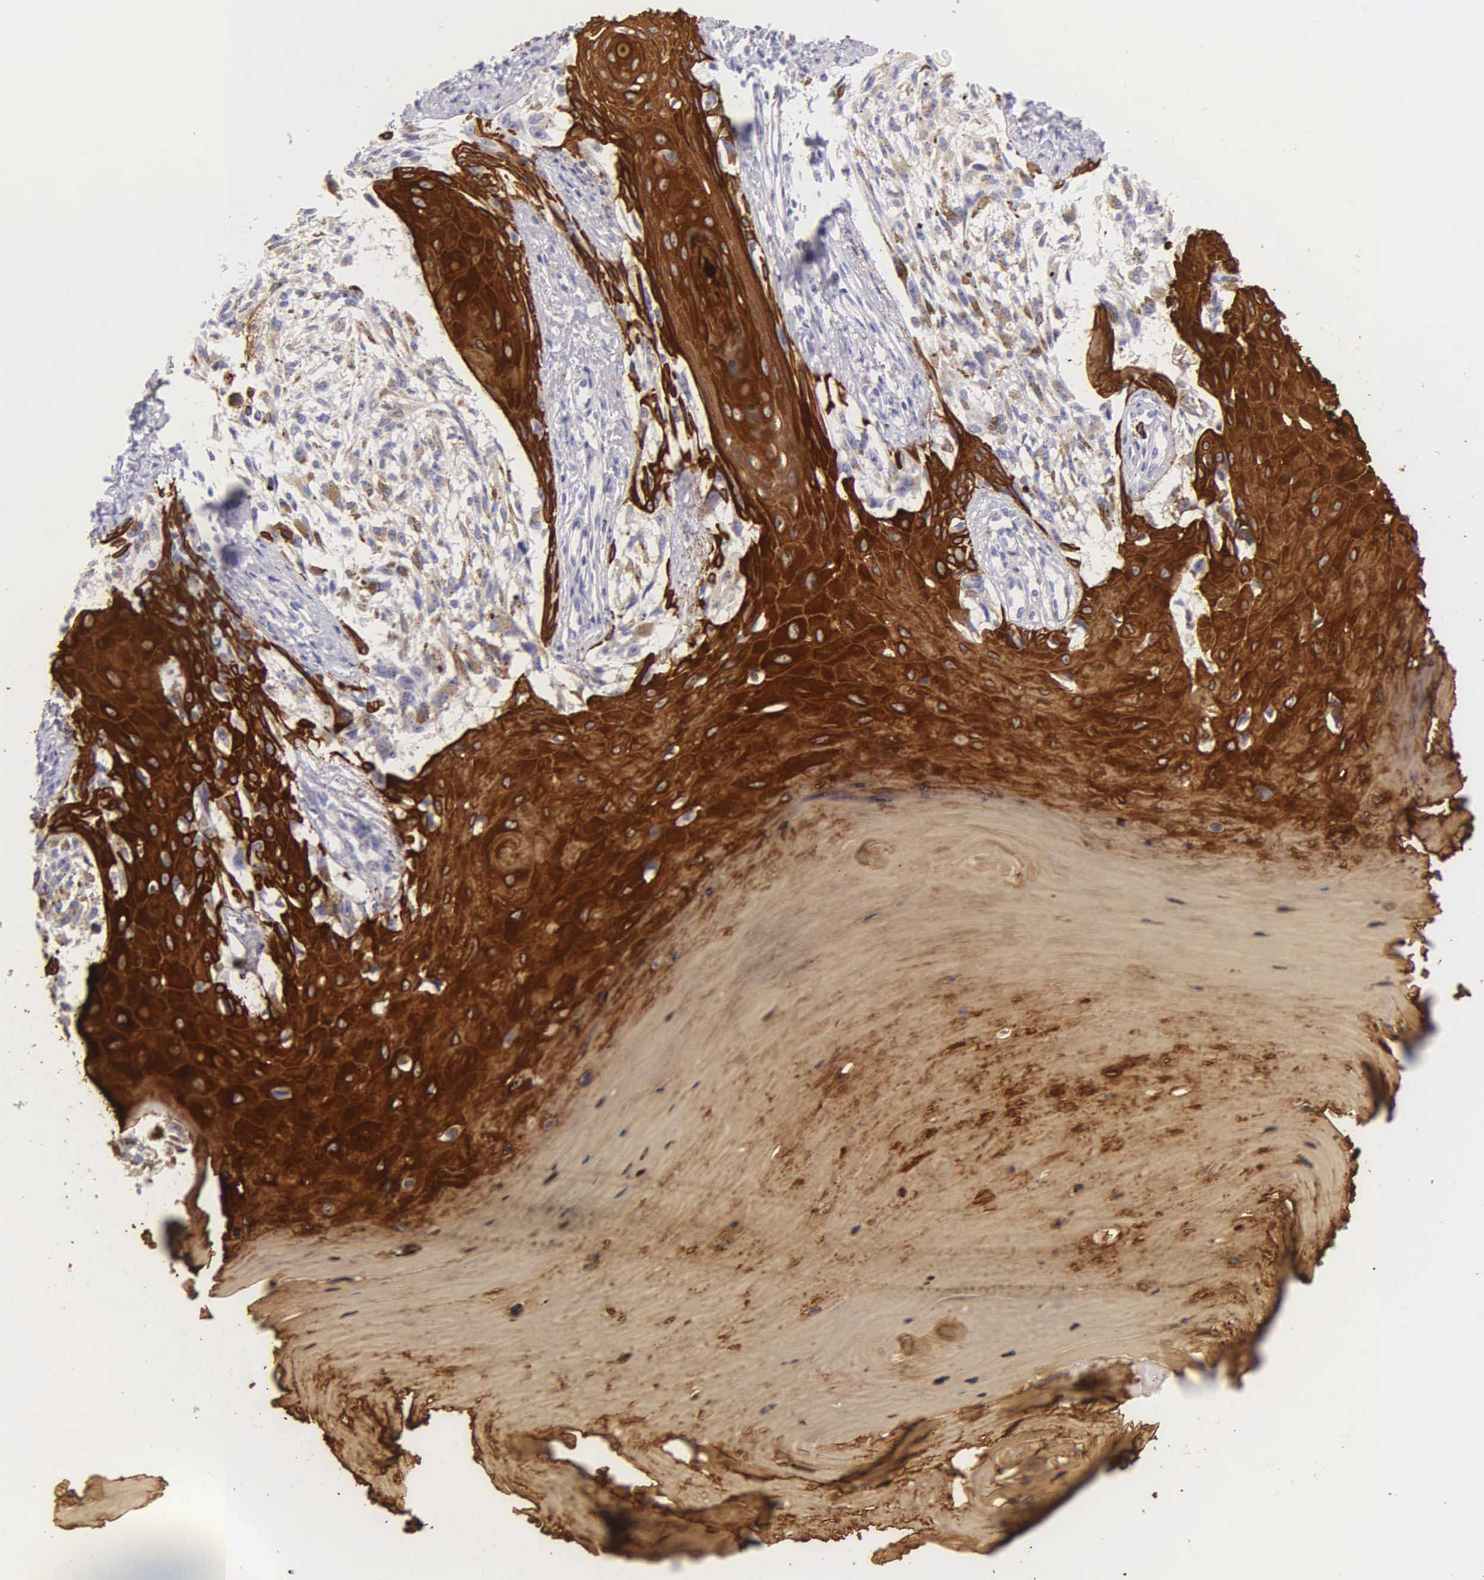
{"staining": {"intensity": "strong", "quantity": ">75%", "location": "cytoplasmic/membranous"}, "tissue": "melanoma", "cell_type": "Tumor cells", "image_type": "cancer", "snomed": [{"axis": "morphology", "description": "Malignant melanoma, NOS"}, {"axis": "topography", "description": "Skin"}], "caption": "IHC histopathology image of neoplastic tissue: malignant melanoma stained using immunohistochemistry (IHC) demonstrates high levels of strong protein expression localized specifically in the cytoplasmic/membranous of tumor cells, appearing as a cytoplasmic/membranous brown color.", "gene": "KRT17", "patient": {"sex": "female", "age": 82}}